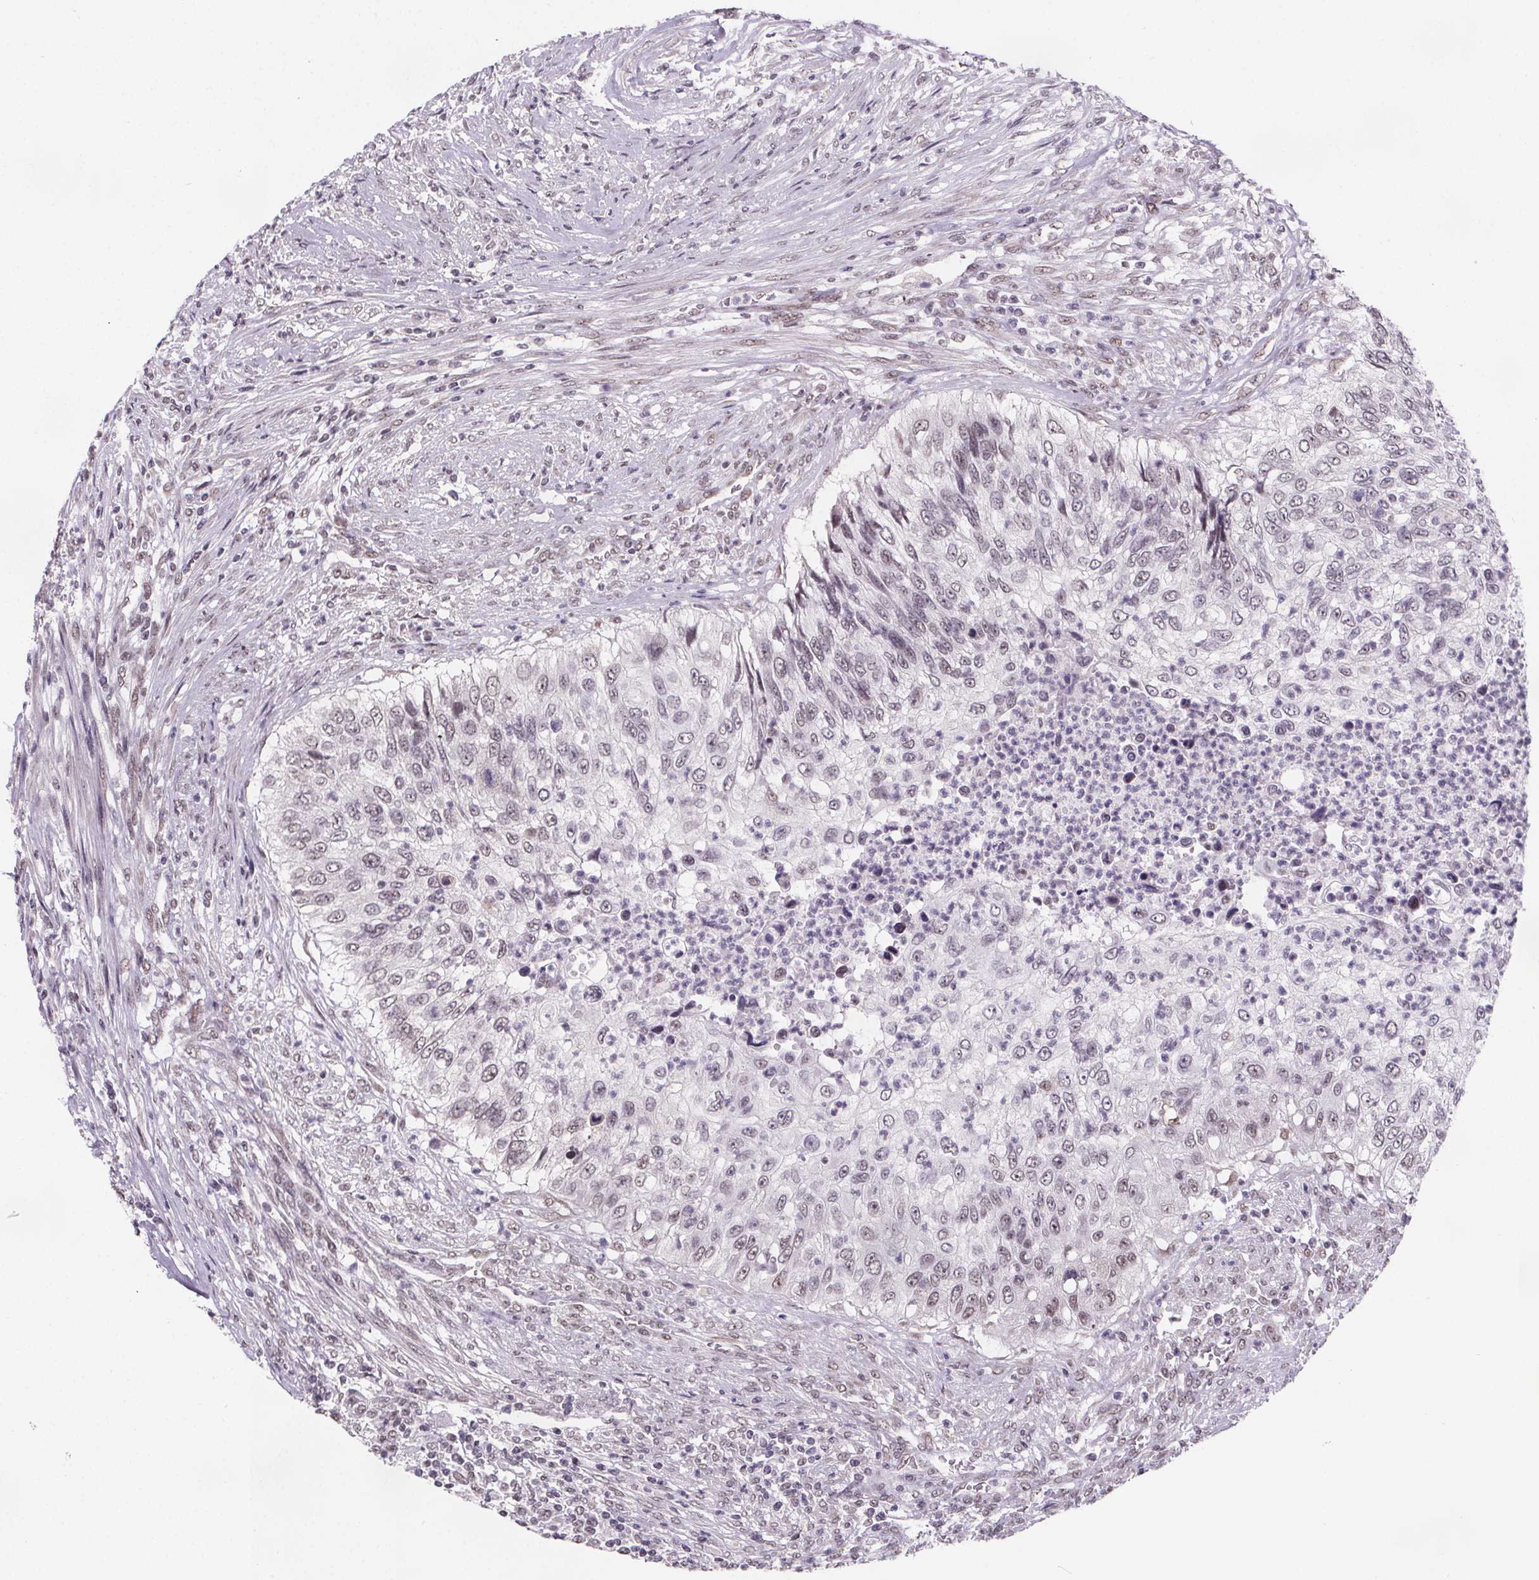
{"staining": {"intensity": "weak", "quantity": "25%-75%", "location": "nuclear"}, "tissue": "urothelial cancer", "cell_type": "Tumor cells", "image_type": "cancer", "snomed": [{"axis": "morphology", "description": "Urothelial carcinoma, High grade"}, {"axis": "topography", "description": "Urinary bladder"}], "caption": "Weak nuclear expression is appreciated in approximately 25%-75% of tumor cells in urothelial carcinoma (high-grade).", "gene": "ZNF572", "patient": {"sex": "female", "age": 60}}